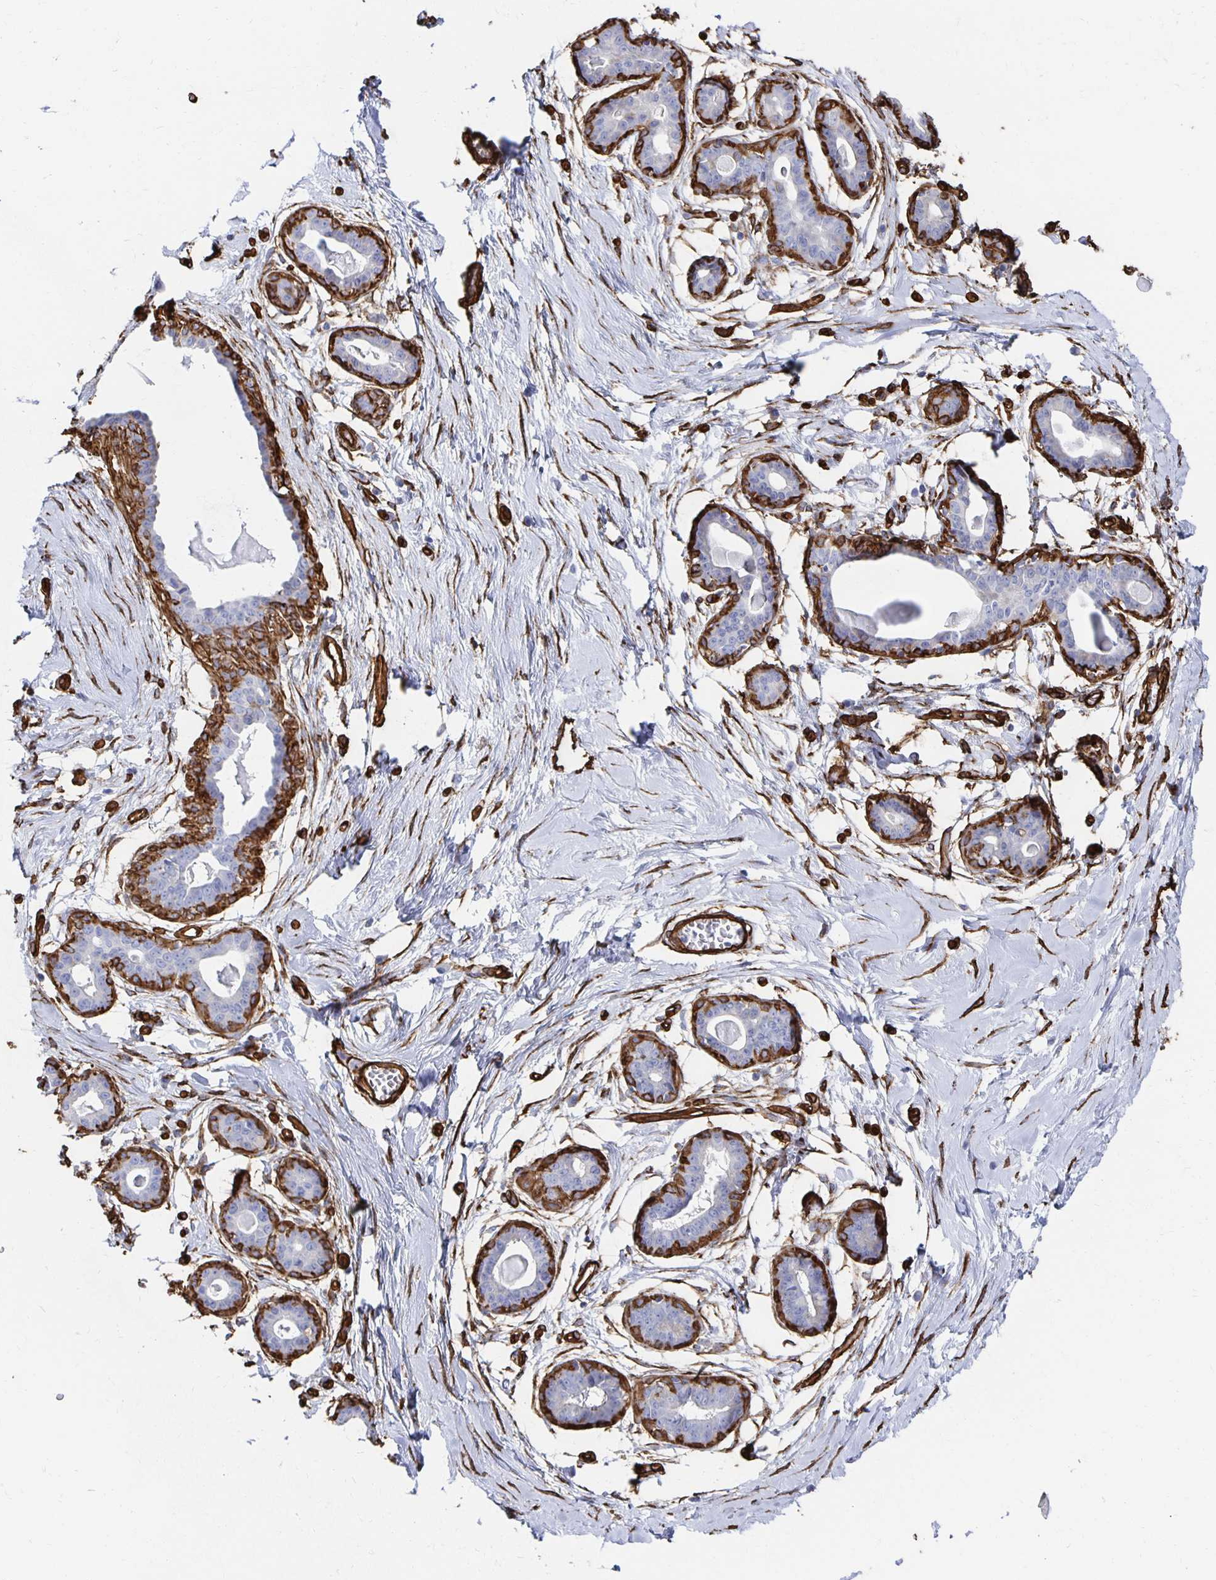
{"staining": {"intensity": "strong", "quantity": ">75%", "location": "cytoplasmic/membranous"}, "tissue": "breast", "cell_type": "Adipocytes", "image_type": "normal", "snomed": [{"axis": "morphology", "description": "Normal tissue, NOS"}, {"axis": "topography", "description": "Breast"}], "caption": "Breast stained with immunohistochemistry displays strong cytoplasmic/membranous staining in approximately >75% of adipocytes.", "gene": "VIPR2", "patient": {"sex": "female", "age": 45}}